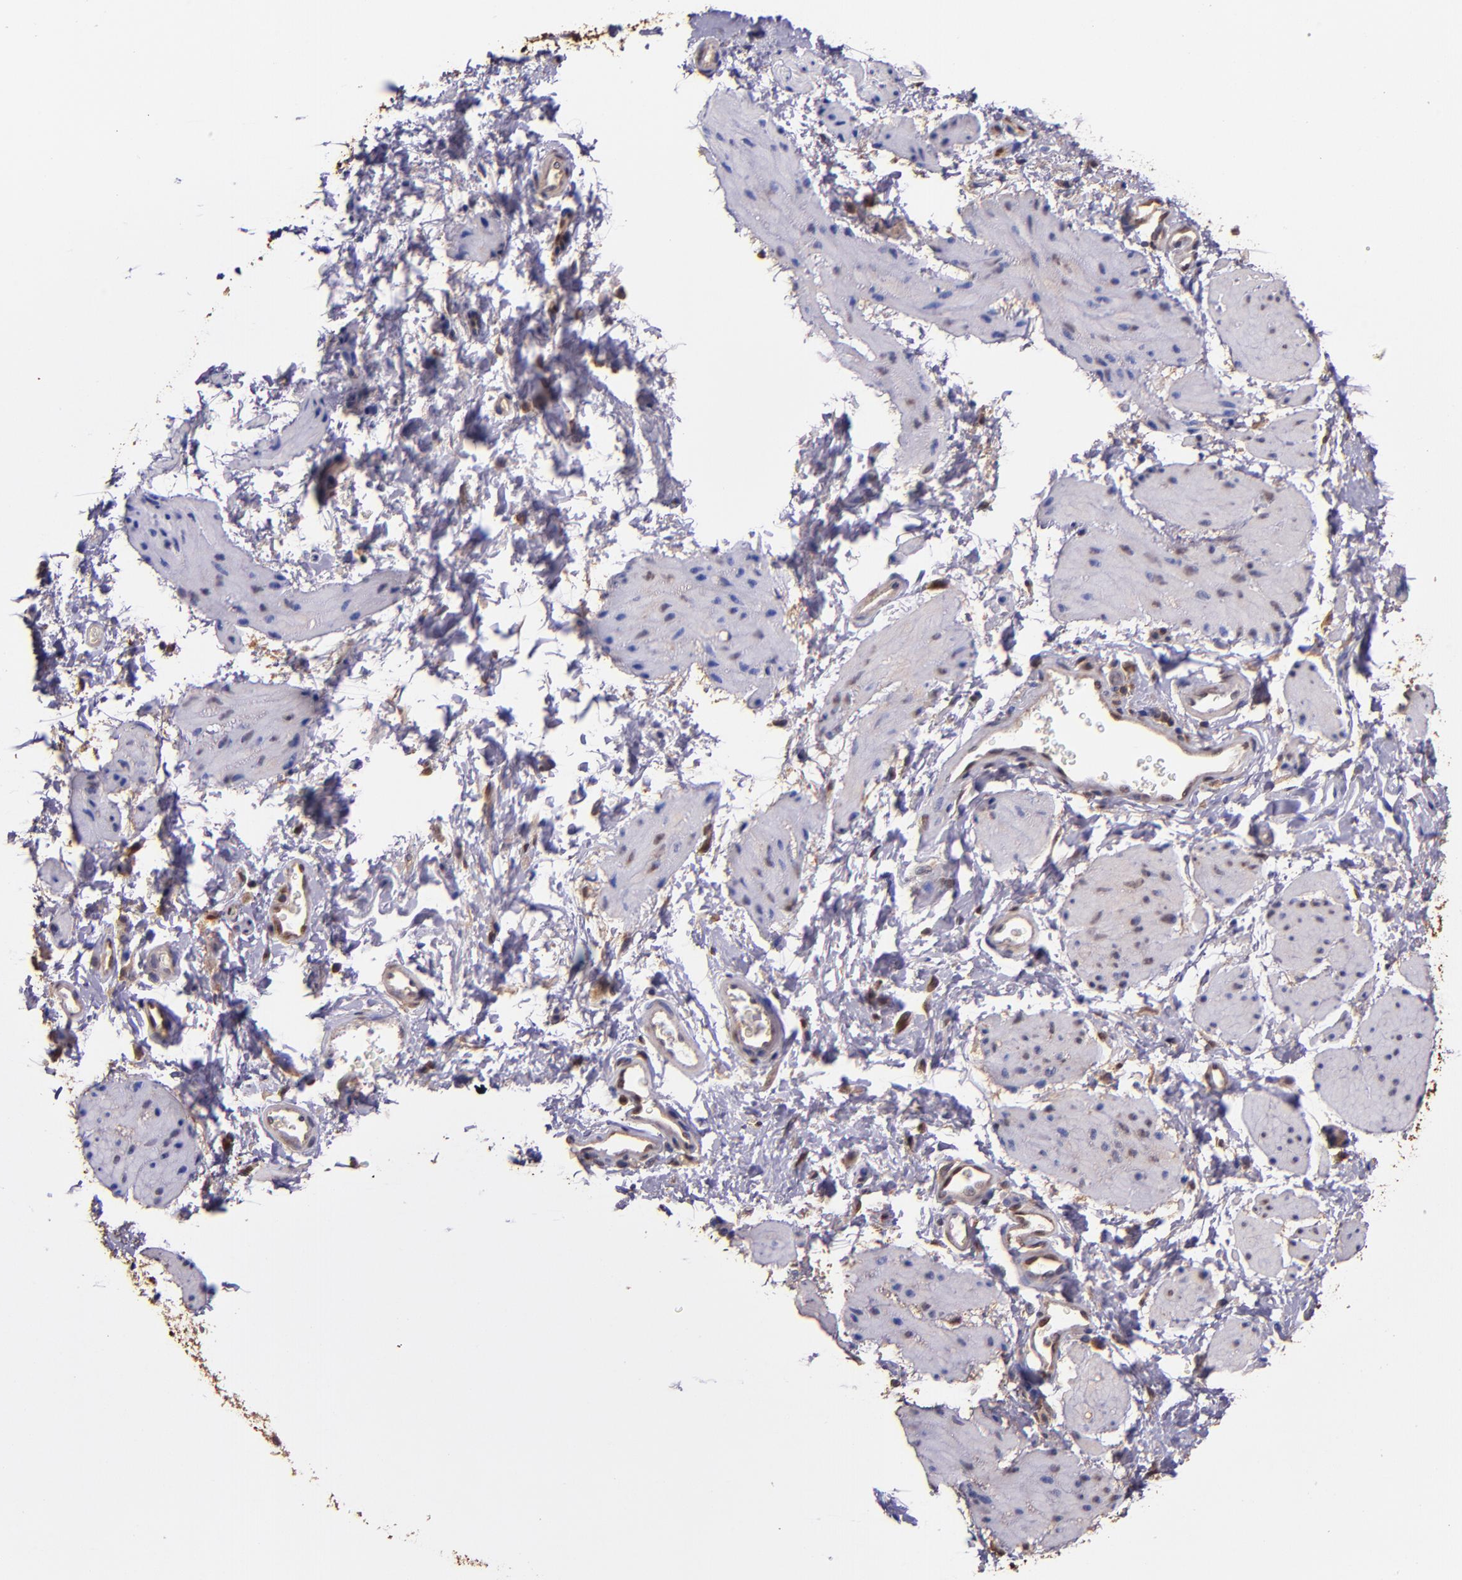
{"staining": {"intensity": "moderate", "quantity": ">75%", "location": "cytoplasmic/membranous,nuclear"}, "tissue": "esophagus", "cell_type": "Squamous epithelial cells", "image_type": "normal", "snomed": [{"axis": "morphology", "description": "Normal tissue, NOS"}, {"axis": "topography", "description": "Esophagus"}], "caption": "A brown stain shows moderate cytoplasmic/membranous,nuclear expression of a protein in squamous epithelial cells of benign human esophagus. The staining was performed using DAB to visualize the protein expression in brown, while the nuclei were stained in blue with hematoxylin (Magnification: 20x).", "gene": "STAT6", "patient": {"sex": "female", "age": 61}}